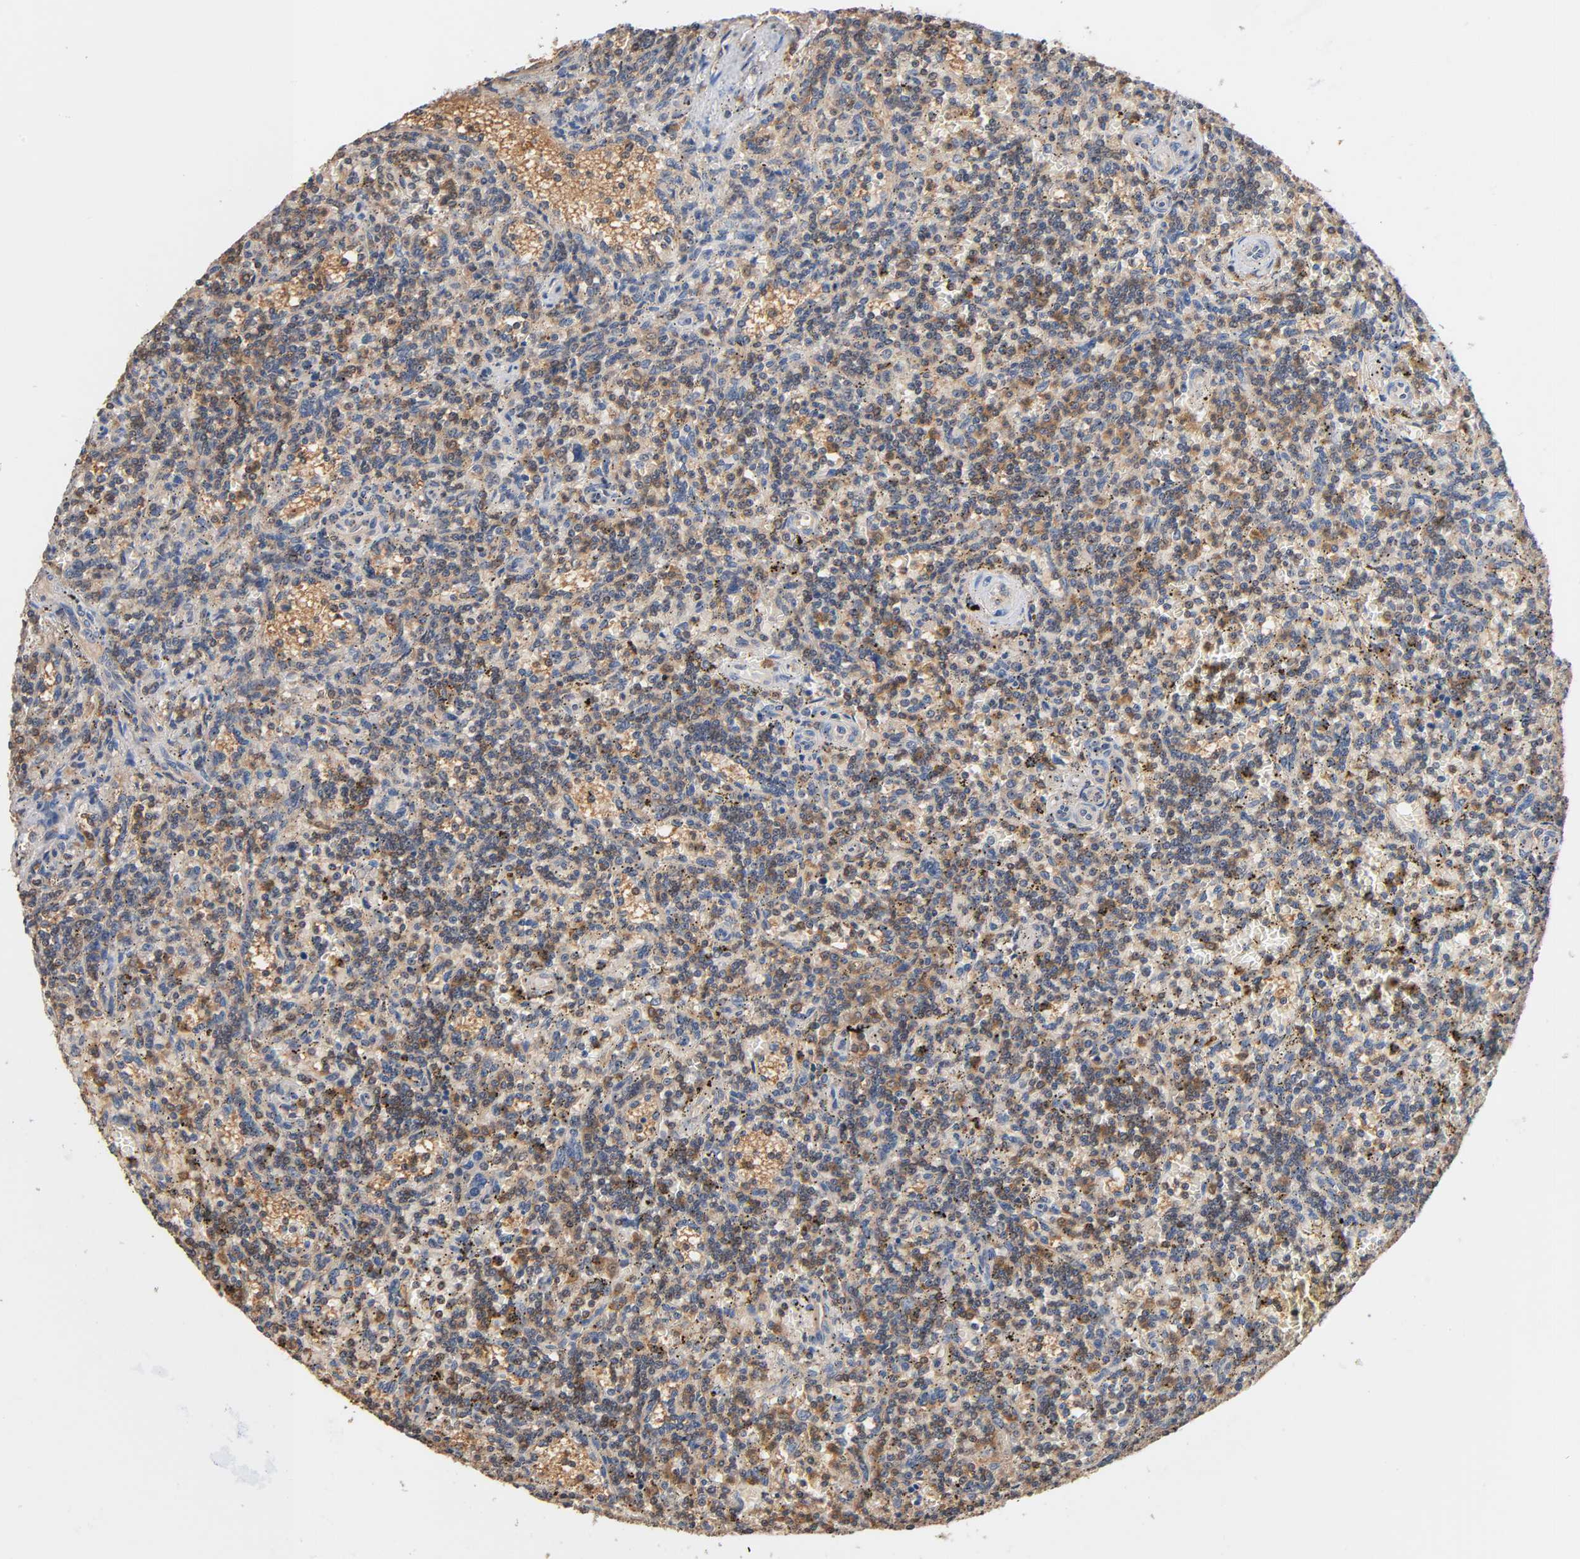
{"staining": {"intensity": "moderate", "quantity": "25%-75%", "location": "cytoplasmic/membranous"}, "tissue": "lymphoma", "cell_type": "Tumor cells", "image_type": "cancer", "snomed": [{"axis": "morphology", "description": "Malignant lymphoma, non-Hodgkin's type, Low grade"}, {"axis": "topography", "description": "Spleen"}], "caption": "Immunohistochemistry (IHC) image of lymphoma stained for a protein (brown), which exhibits medium levels of moderate cytoplasmic/membranous positivity in about 25%-75% of tumor cells.", "gene": "ALDOA", "patient": {"sex": "male", "age": 73}}